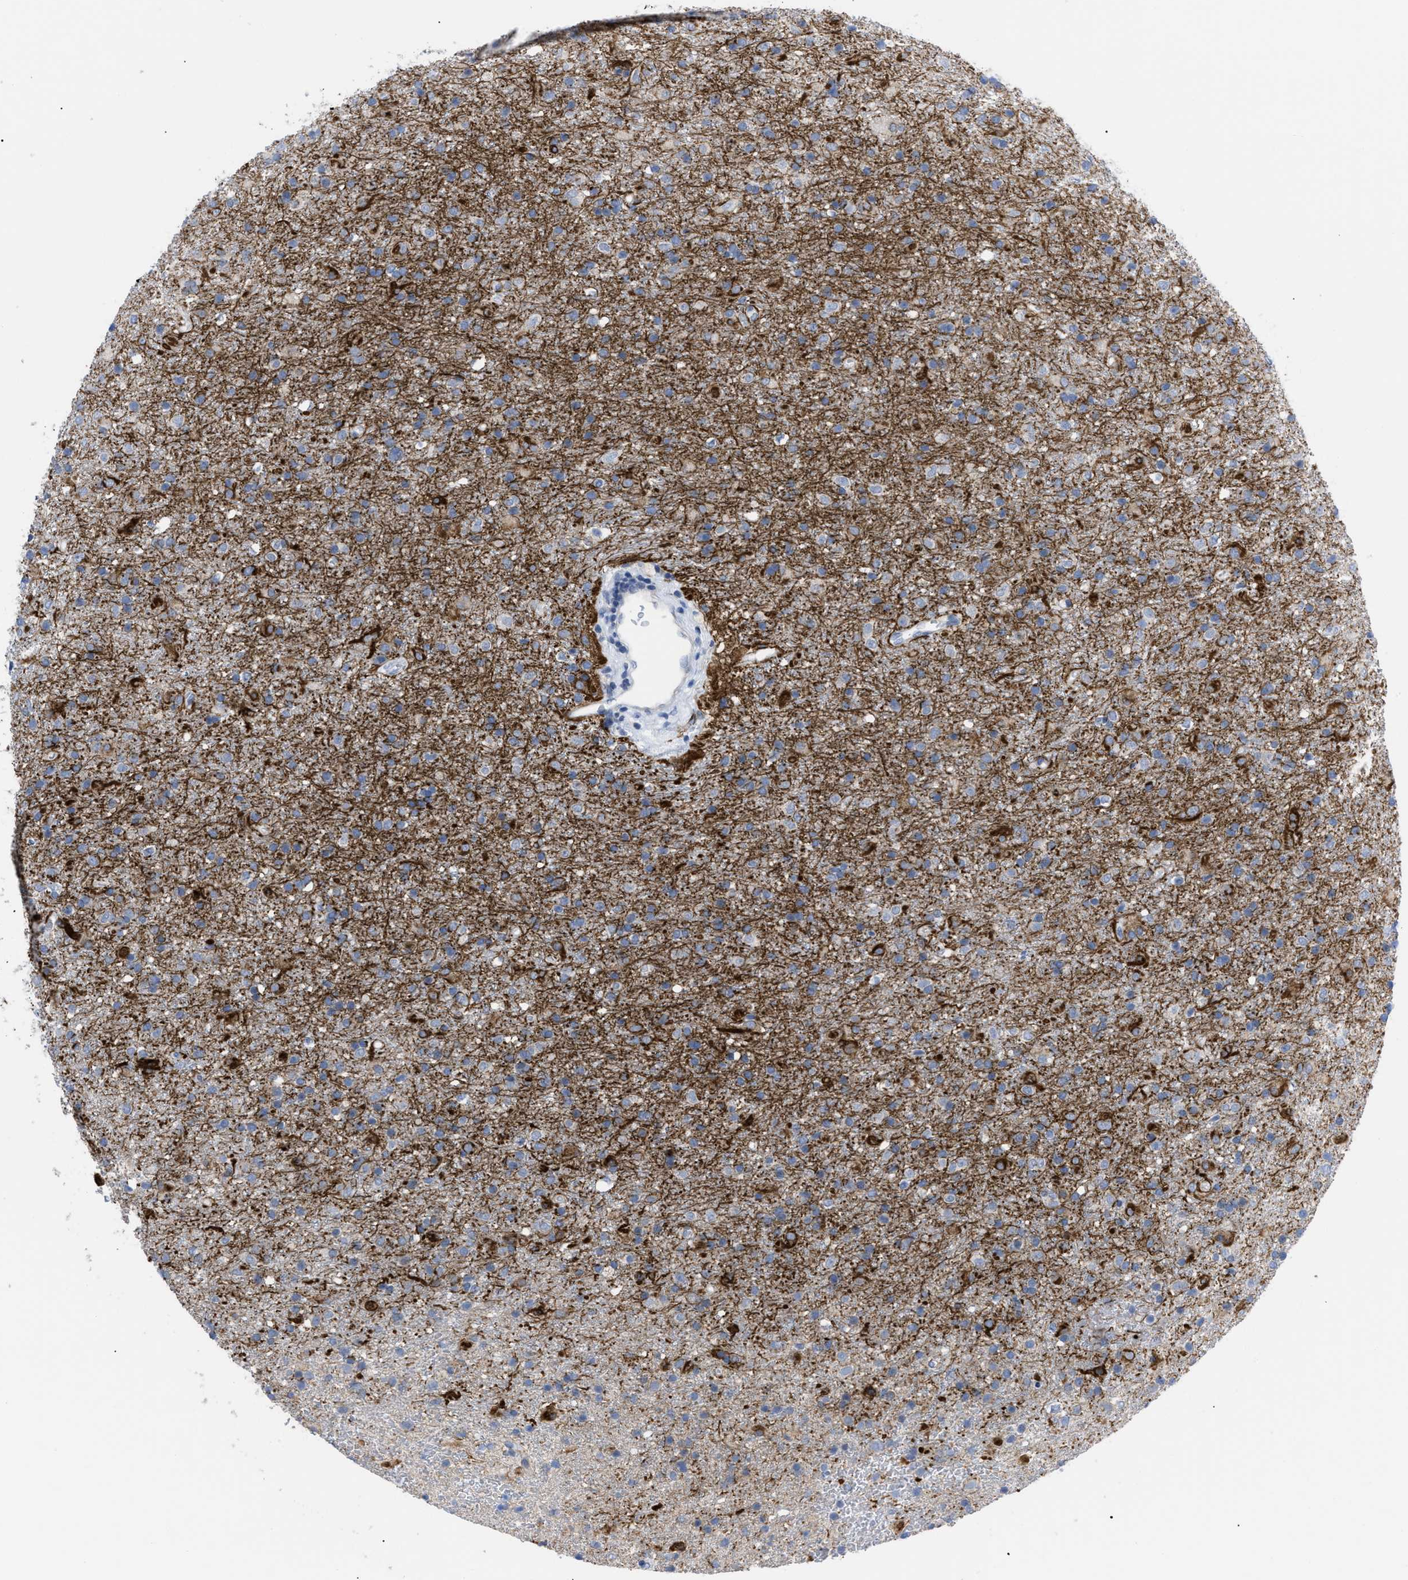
{"staining": {"intensity": "strong", "quantity": "25%-75%", "location": "cytoplasmic/membranous"}, "tissue": "glioma", "cell_type": "Tumor cells", "image_type": "cancer", "snomed": [{"axis": "morphology", "description": "Glioma, malignant, Low grade"}, {"axis": "topography", "description": "Brain"}], "caption": "A brown stain labels strong cytoplasmic/membranous staining of a protein in human malignant low-grade glioma tumor cells.", "gene": "CAV3", "patient": {"sex": "male", "age": 65}}